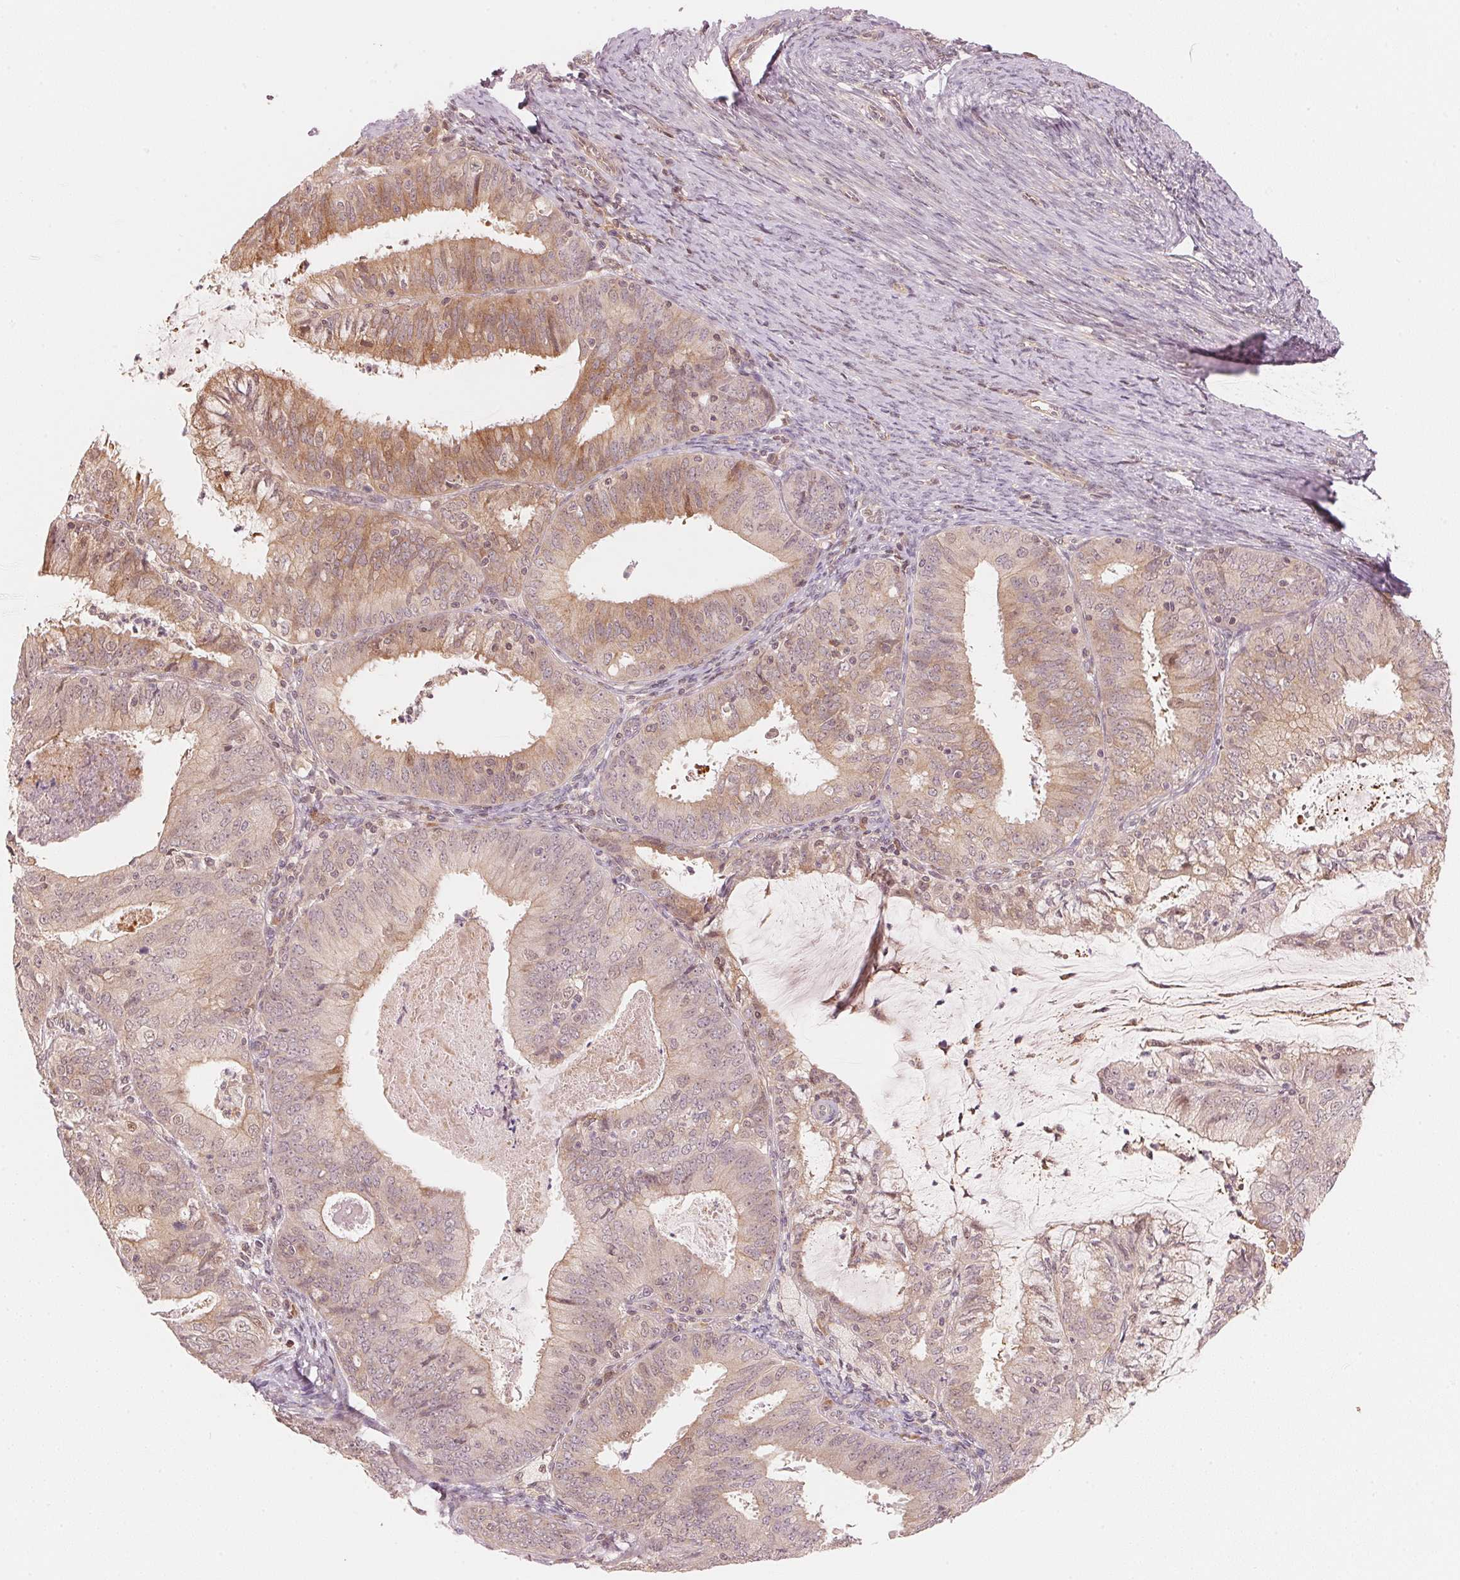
{"staining": {"intensity": "weak", "quantity": "25%-75%", "location": "cytoplasmic/membranous"}, "tissue": "endometrial cancer", "cell_type": "Tumor cells", "image_type": "cancer", "snomed": [{"axis": "morphology", "description": "Adenocarcinoma, NOS"}, {"axis": "topography", "description": "Endometrium"}], "caption": "Endometrial cancer tissue displays weak cytoplasmic/membranous positivity in about 25%-75% of tumor cells", "gene": "PRKN", "patient": {"sex": "female", "age": 57}}